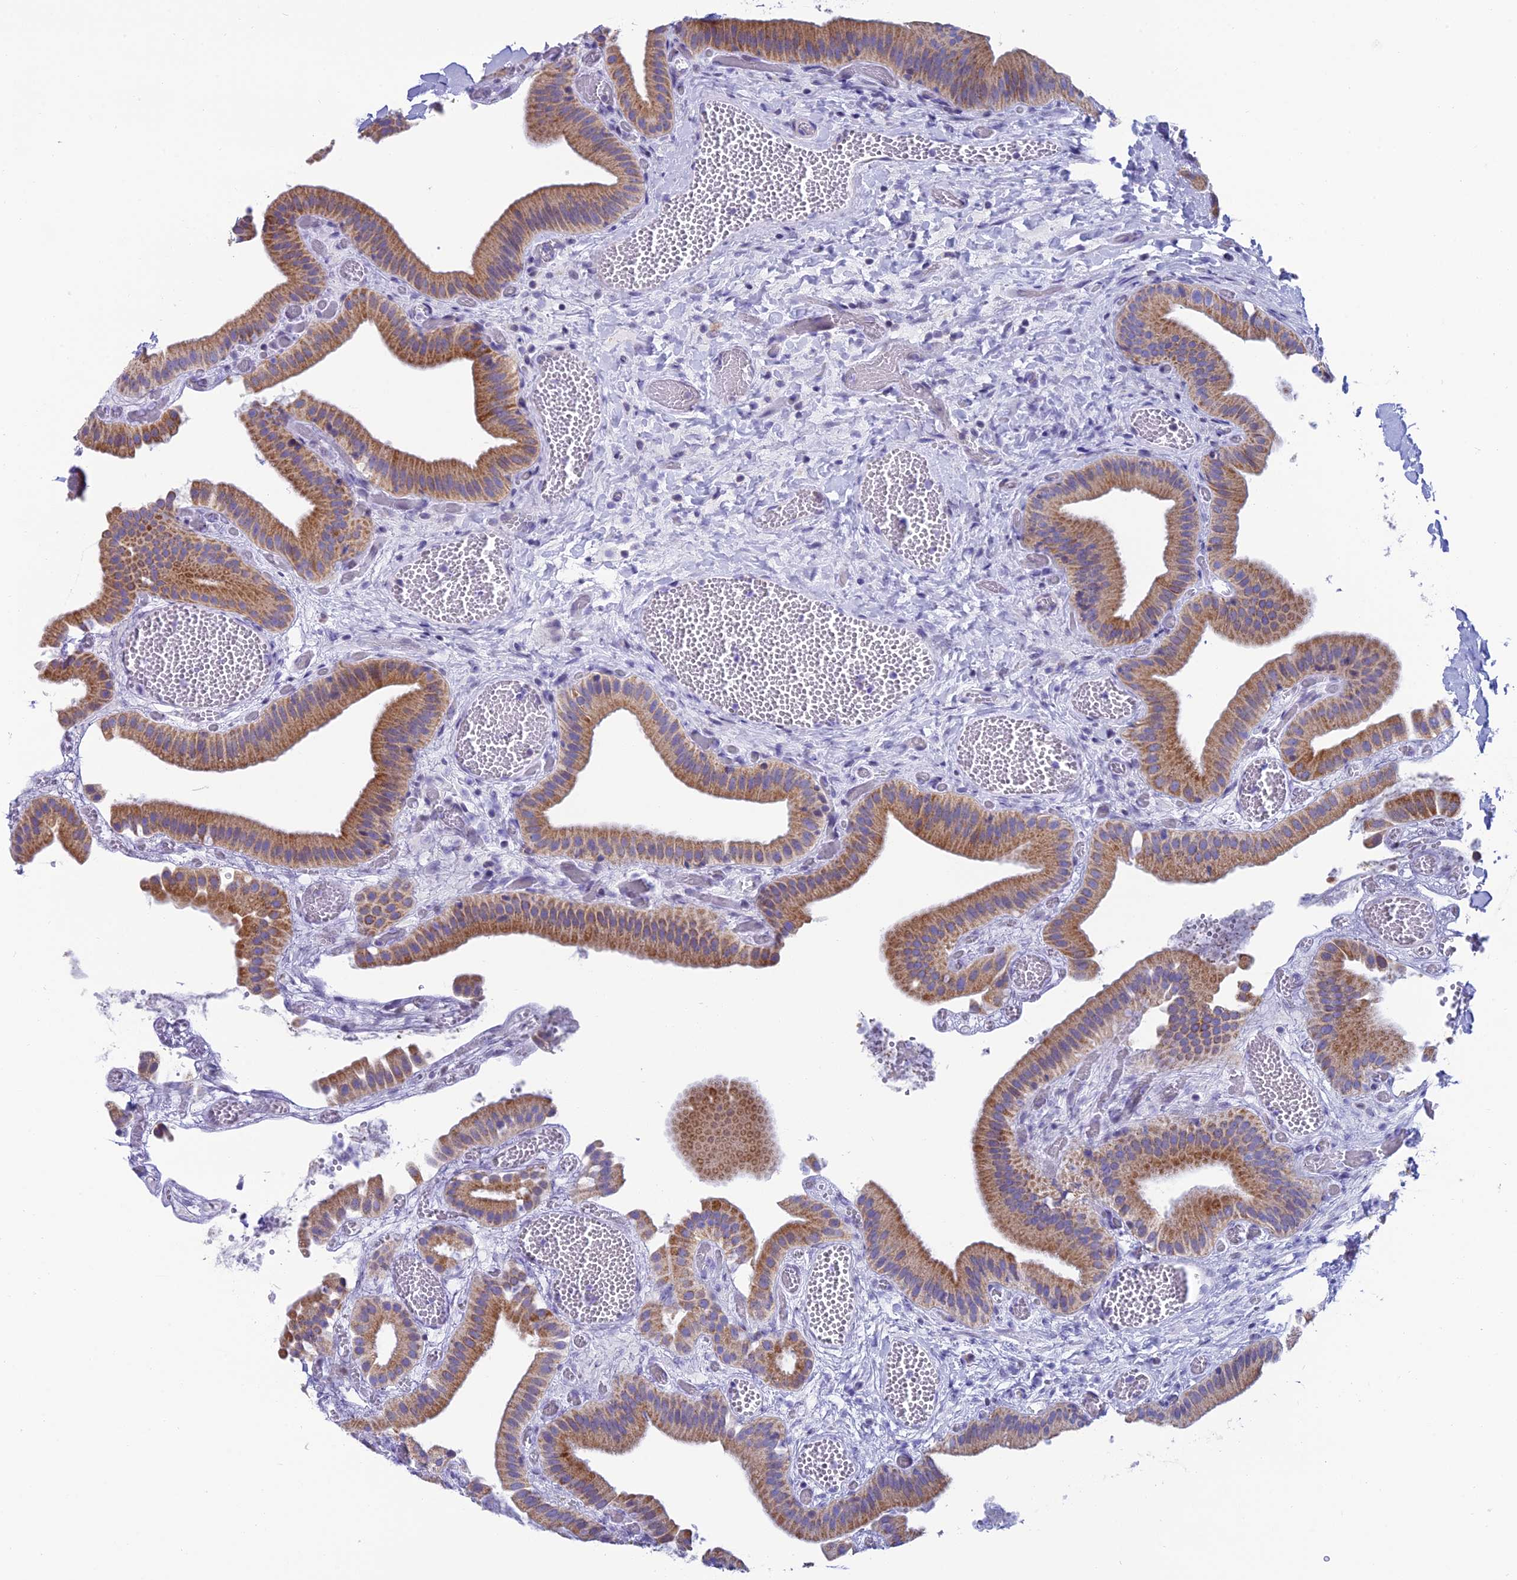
{"staining": {"intensity": "moderate", "quantity": ">75%", "location": "cytoplasmic/membranous"}, "tissue": "gallbladder", "cell_type": "Glandular cells", "image_type": "normal", "snomed": [{"axis": "morphology", "description": "Normal tissue, NOS"}, {"axis": "topography", "description": "Gallbladder"}], "caption": "Immunohistochemical staining of benign gallbladder demonstrates >75% levels of moderate cytoplasmic/membranous protein expression in about >75% of glandular cells. Nuclei are stained in blue.", "gene": "REEP4", "patient": {"sex": "female", "age": 64}}